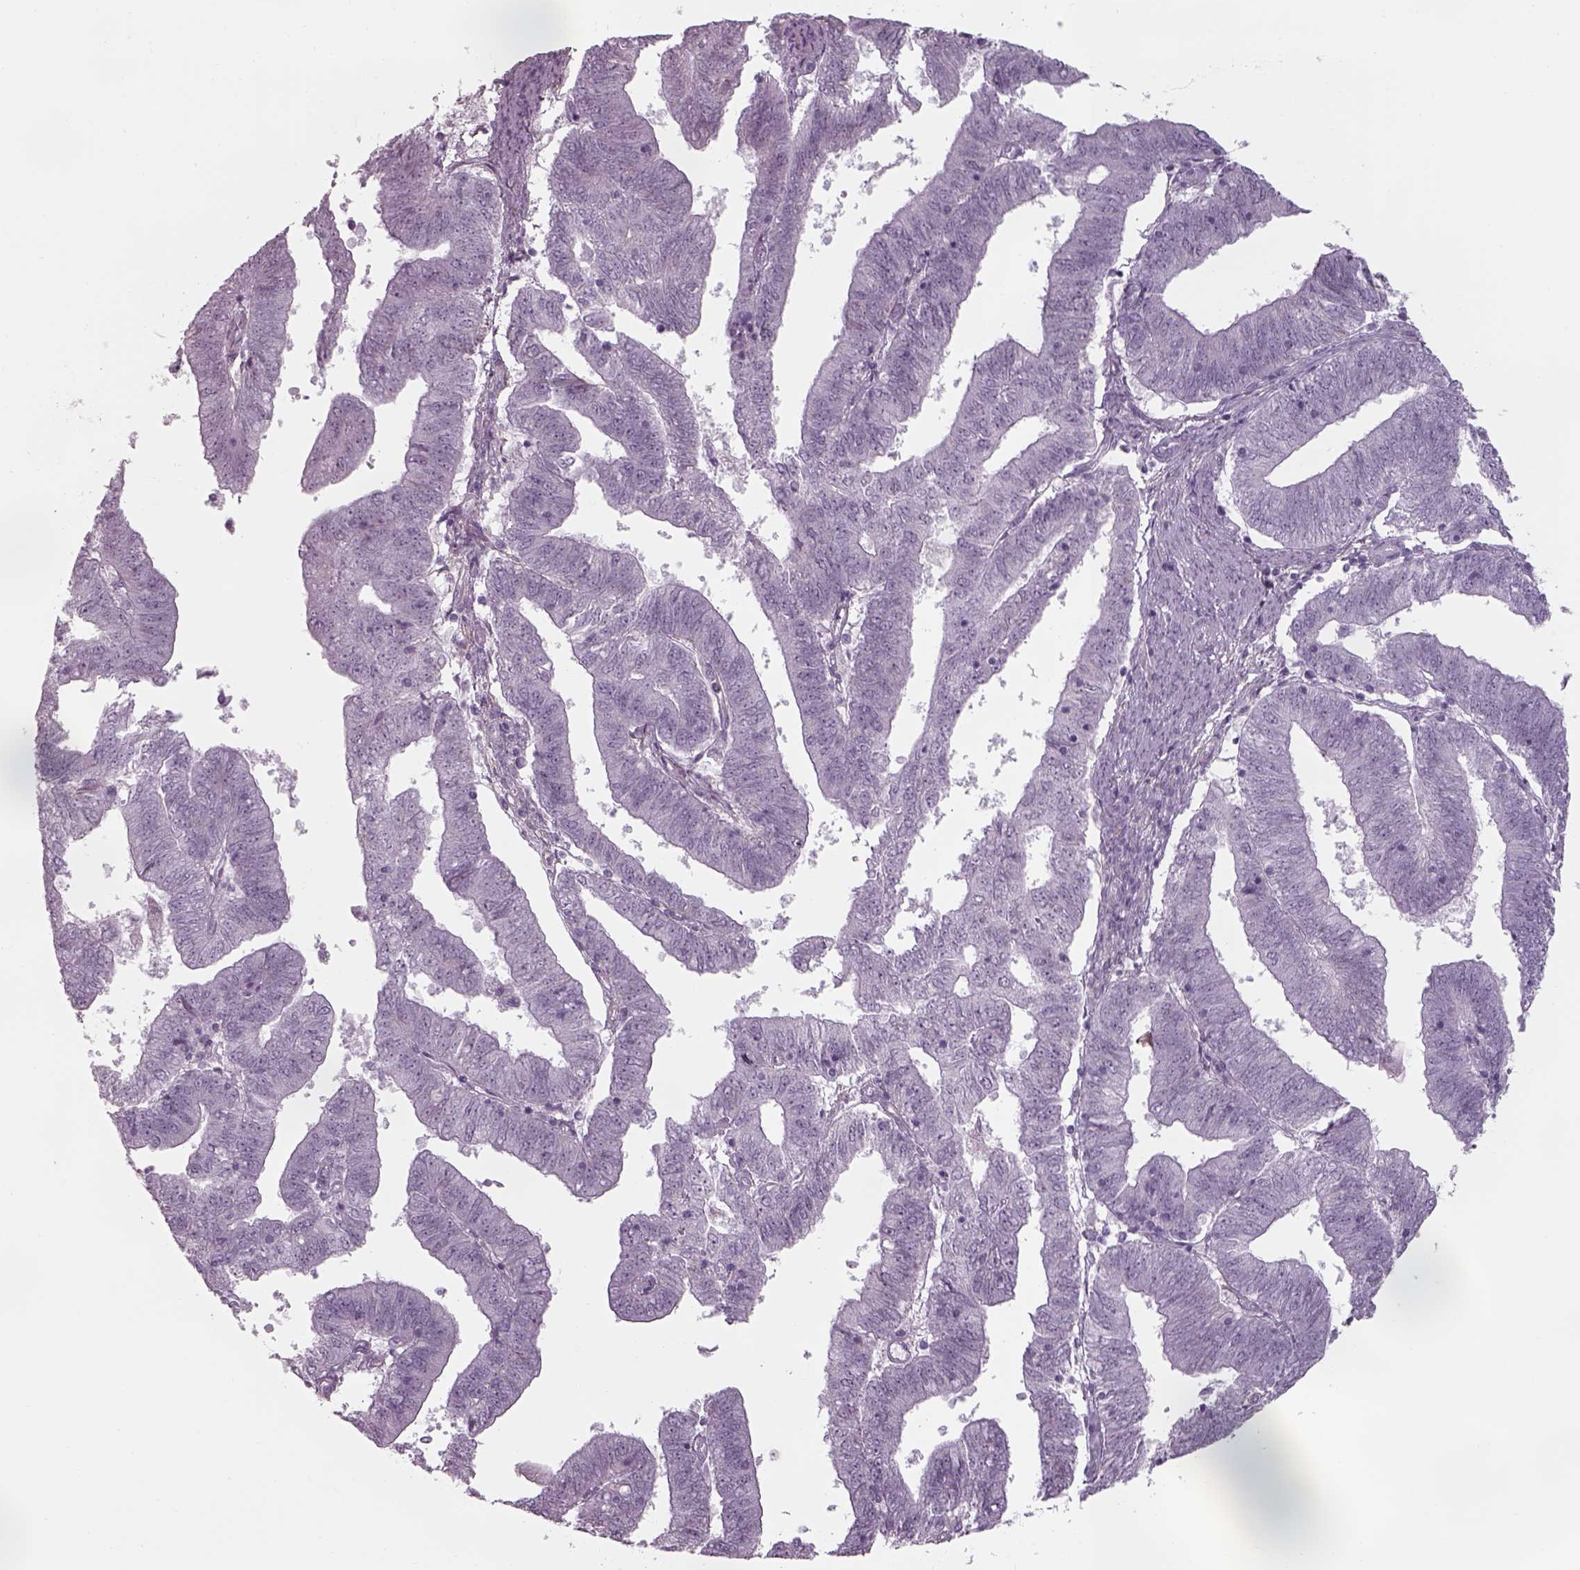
{"staining": {"intensity": "negative", "quantity": "none", "location": "none"}, "tissue": "endometrial cancer", "cell_type": "Tumor cells", "image_type": "cancer", "snomed": [{"axis": "morphology", "description": "Adenocarcinoma, NOS"}, {"axis": "topography", "description": "Endometrium"}], "caption": "Immunohistochemistry of human endometrial adenocarcinoma reveals no staining in tumor cells. The staining was performed using DAB to visualize the protein expression in brown, while the nuclei were stained in blue with hematoxylin (Magnification: 20x).", "gene": "SEPTIN14", "patient": {"sex": "female", "age": 82}}